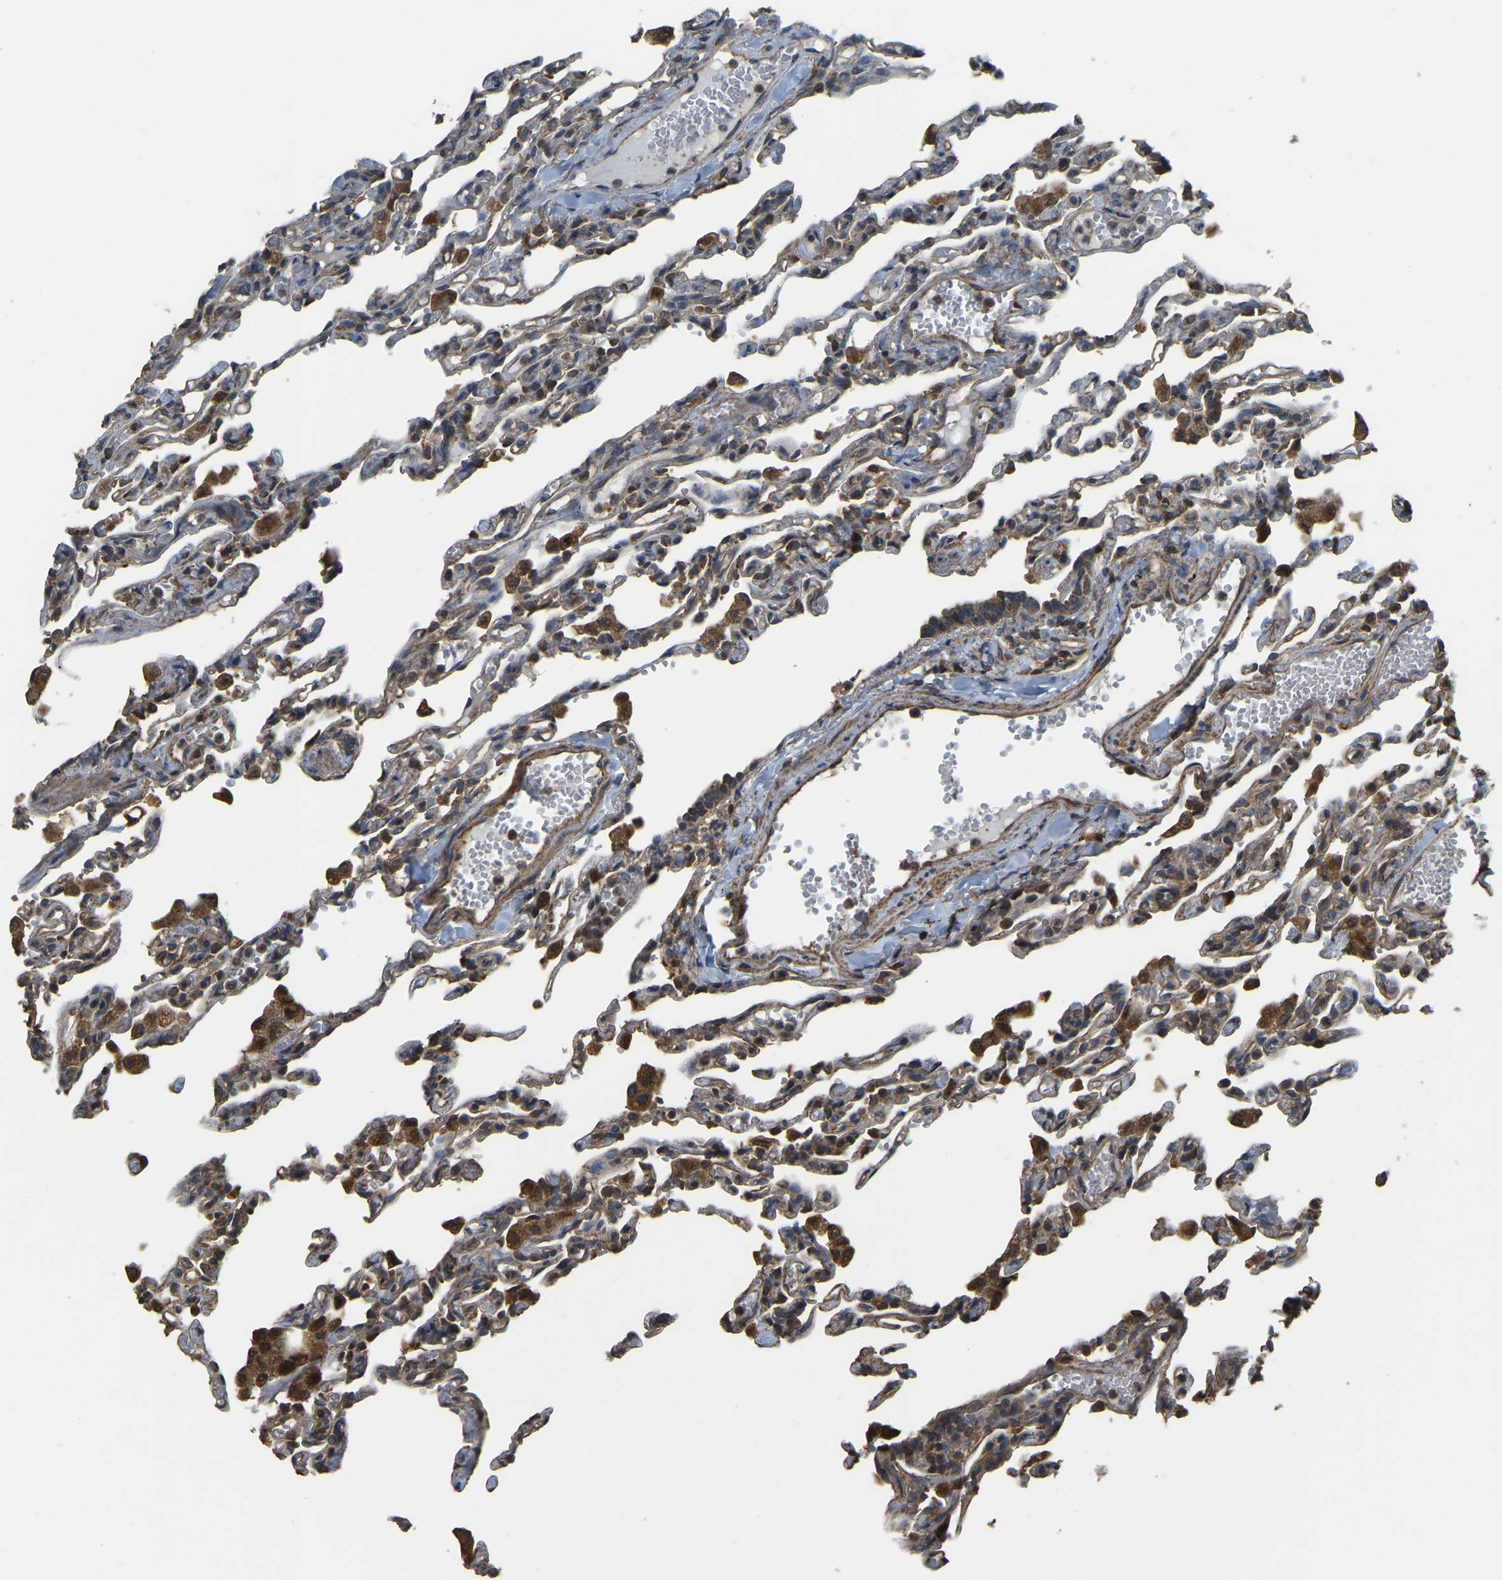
{"staining": {"intensity": "moderate", "quantity": ">75%", "location": "cytoplasmic/membranous"}, "tissue": "lung", "cell_type": "Alveolar cells", "image_type": "normal", "snomed": [{"axis": "morphology", "description": "Normal tissue, NOS"}, {"axis": "topography", "description": "Lung"}], "caption": "Lung stained with a protein marker demonstrates moderate staining in alveolar cells.", "gene": "GNG2", "patient": {"sex": "male", "age": 21}}